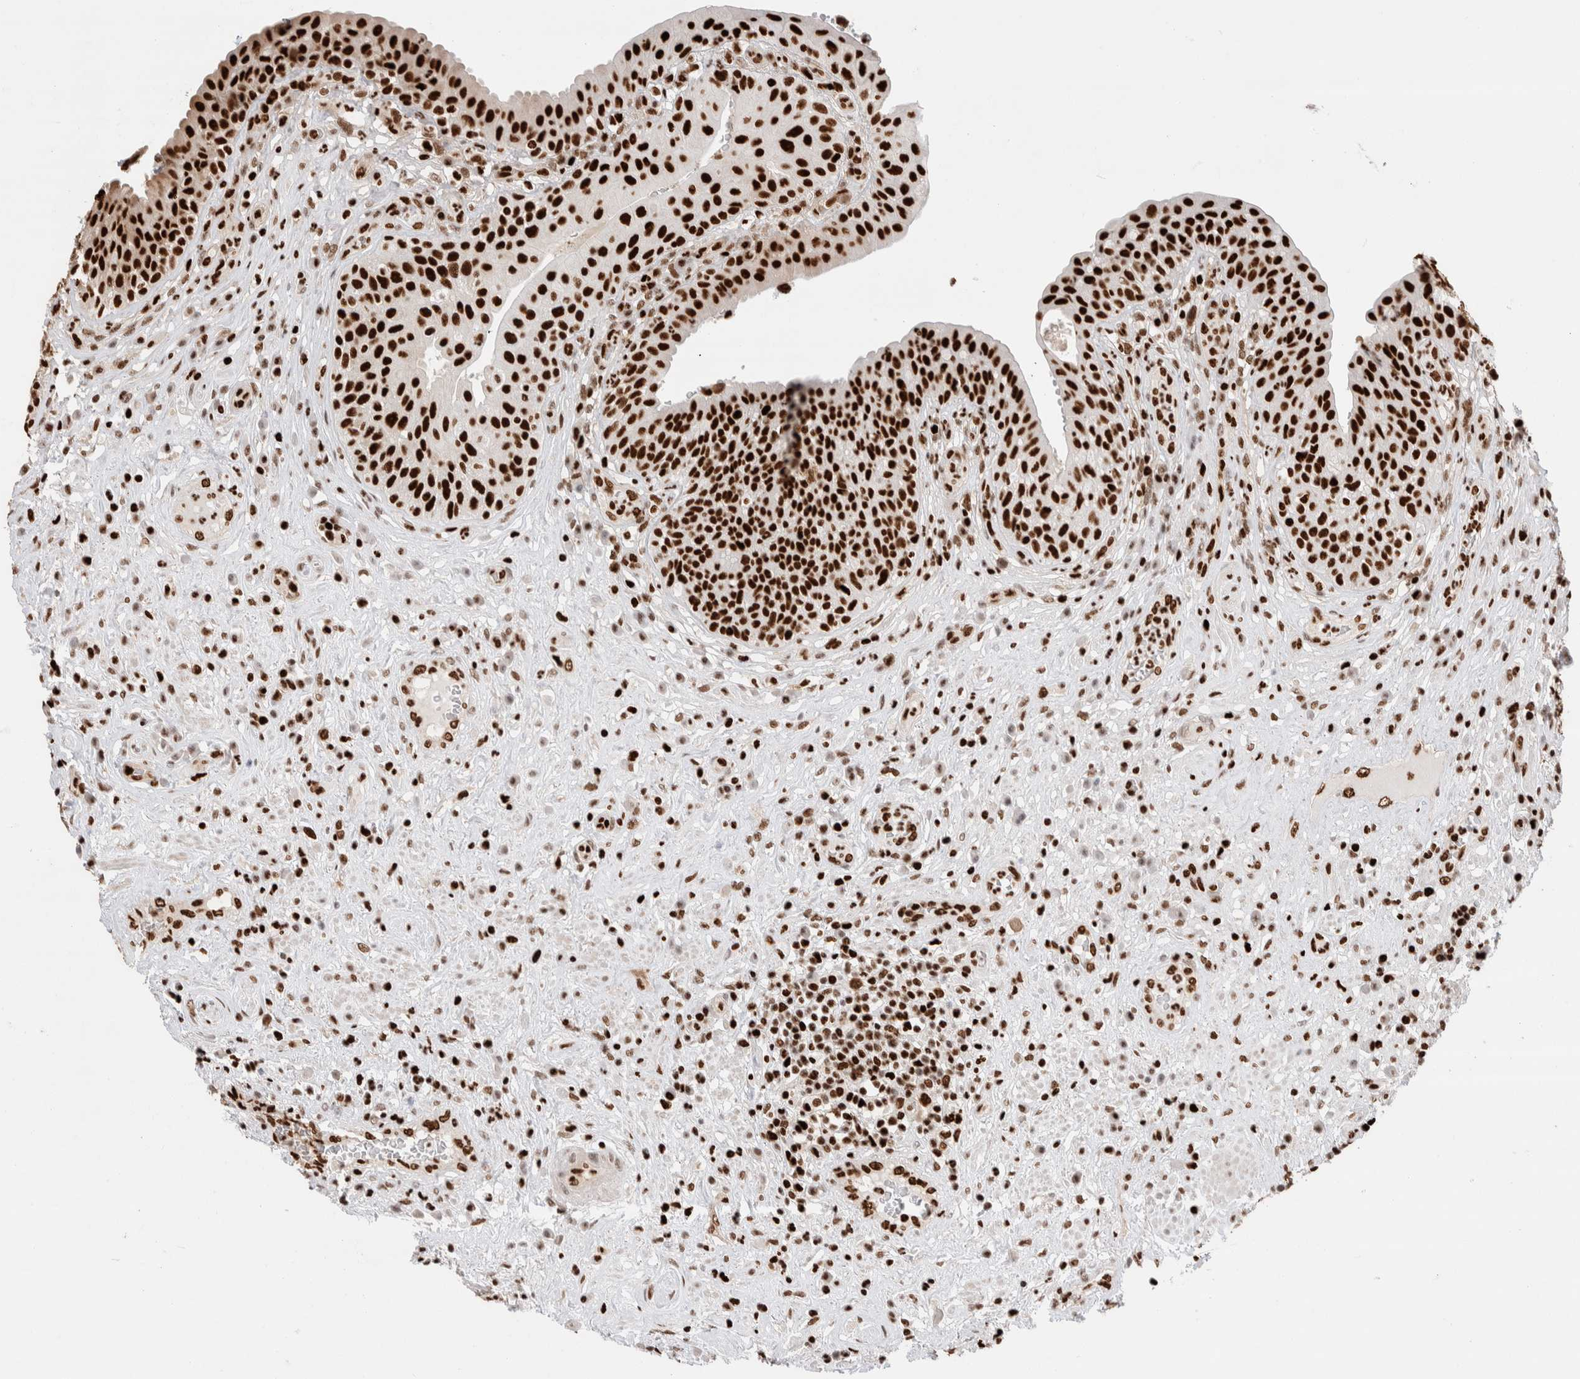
{"staining": {"intensity": "strong", "quantity": ">75%", "location": "nuclear"}, "tissue": "urinary bladder", "cell_type": "Urothelial cells", "image_type": "normal", "snomed": [{"axis": "morphology", "description": "Normal tissue, NOS"}, {"axis": "topography", "description": "Urinary bladder"}], "caption": "Protein expression analysis of normal urinary bladder exhibits strong nuclear staining in approximately >75% of urothelial cells.", "gene": "C17orf49", "patient": {"sex": "female", "age": 62}}